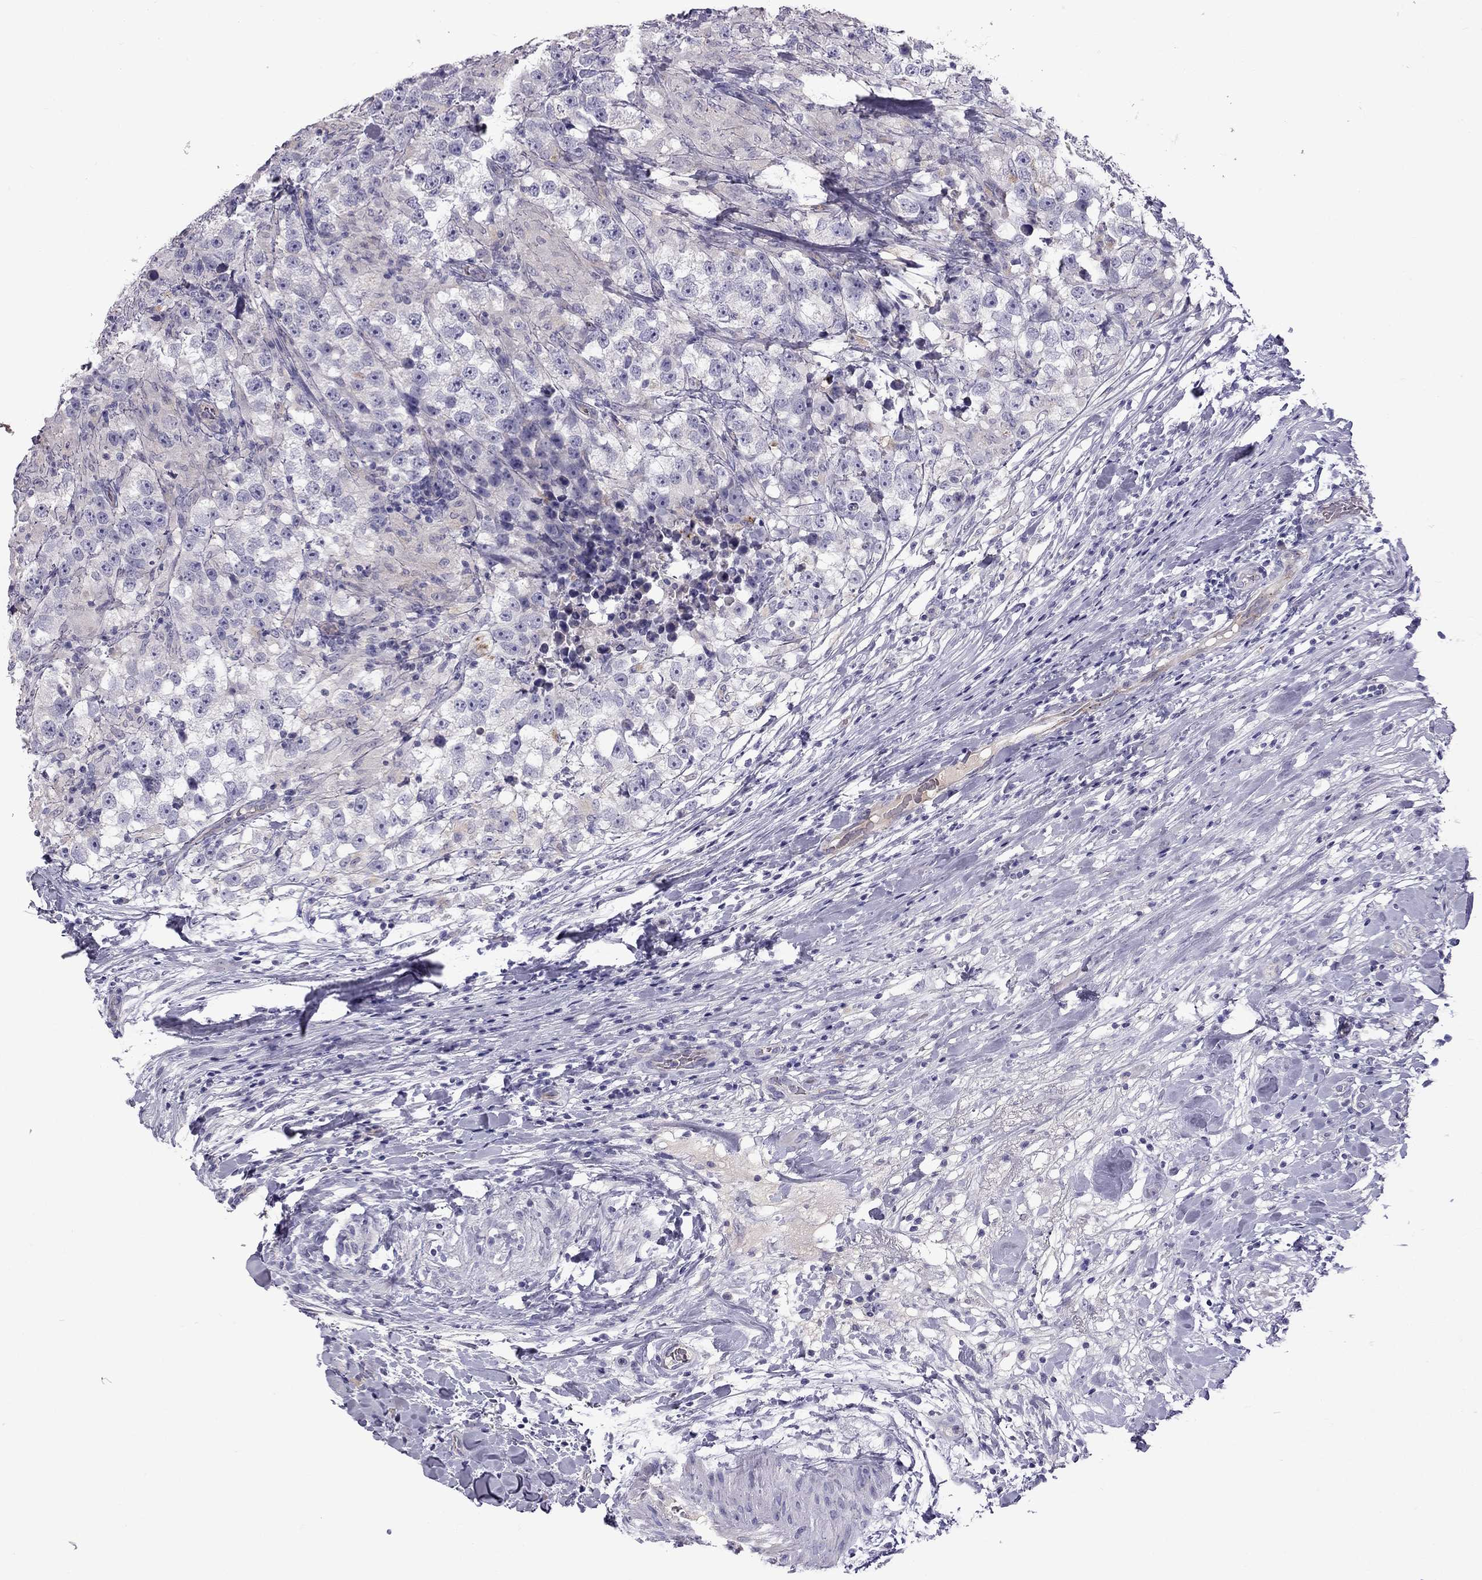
{"staining": {"intensity": "negative", "quantity": "none", "location": "none"}, "tissue": "testis cancer", "cell_type": "Tumor cells", "image_type": "cancer", "snomed": [{"axis": "morphology", "description": "Seminoma, NOS"}, {"axis": "topography", "description": "Testis"}], "caption": "This is an immunohistochemistry (IHC) histopathology image of human seminoma (testis). There is no staining in tumor cells.", "gene": "STOML3", "patient": {"sex": "male", "age": 46}}